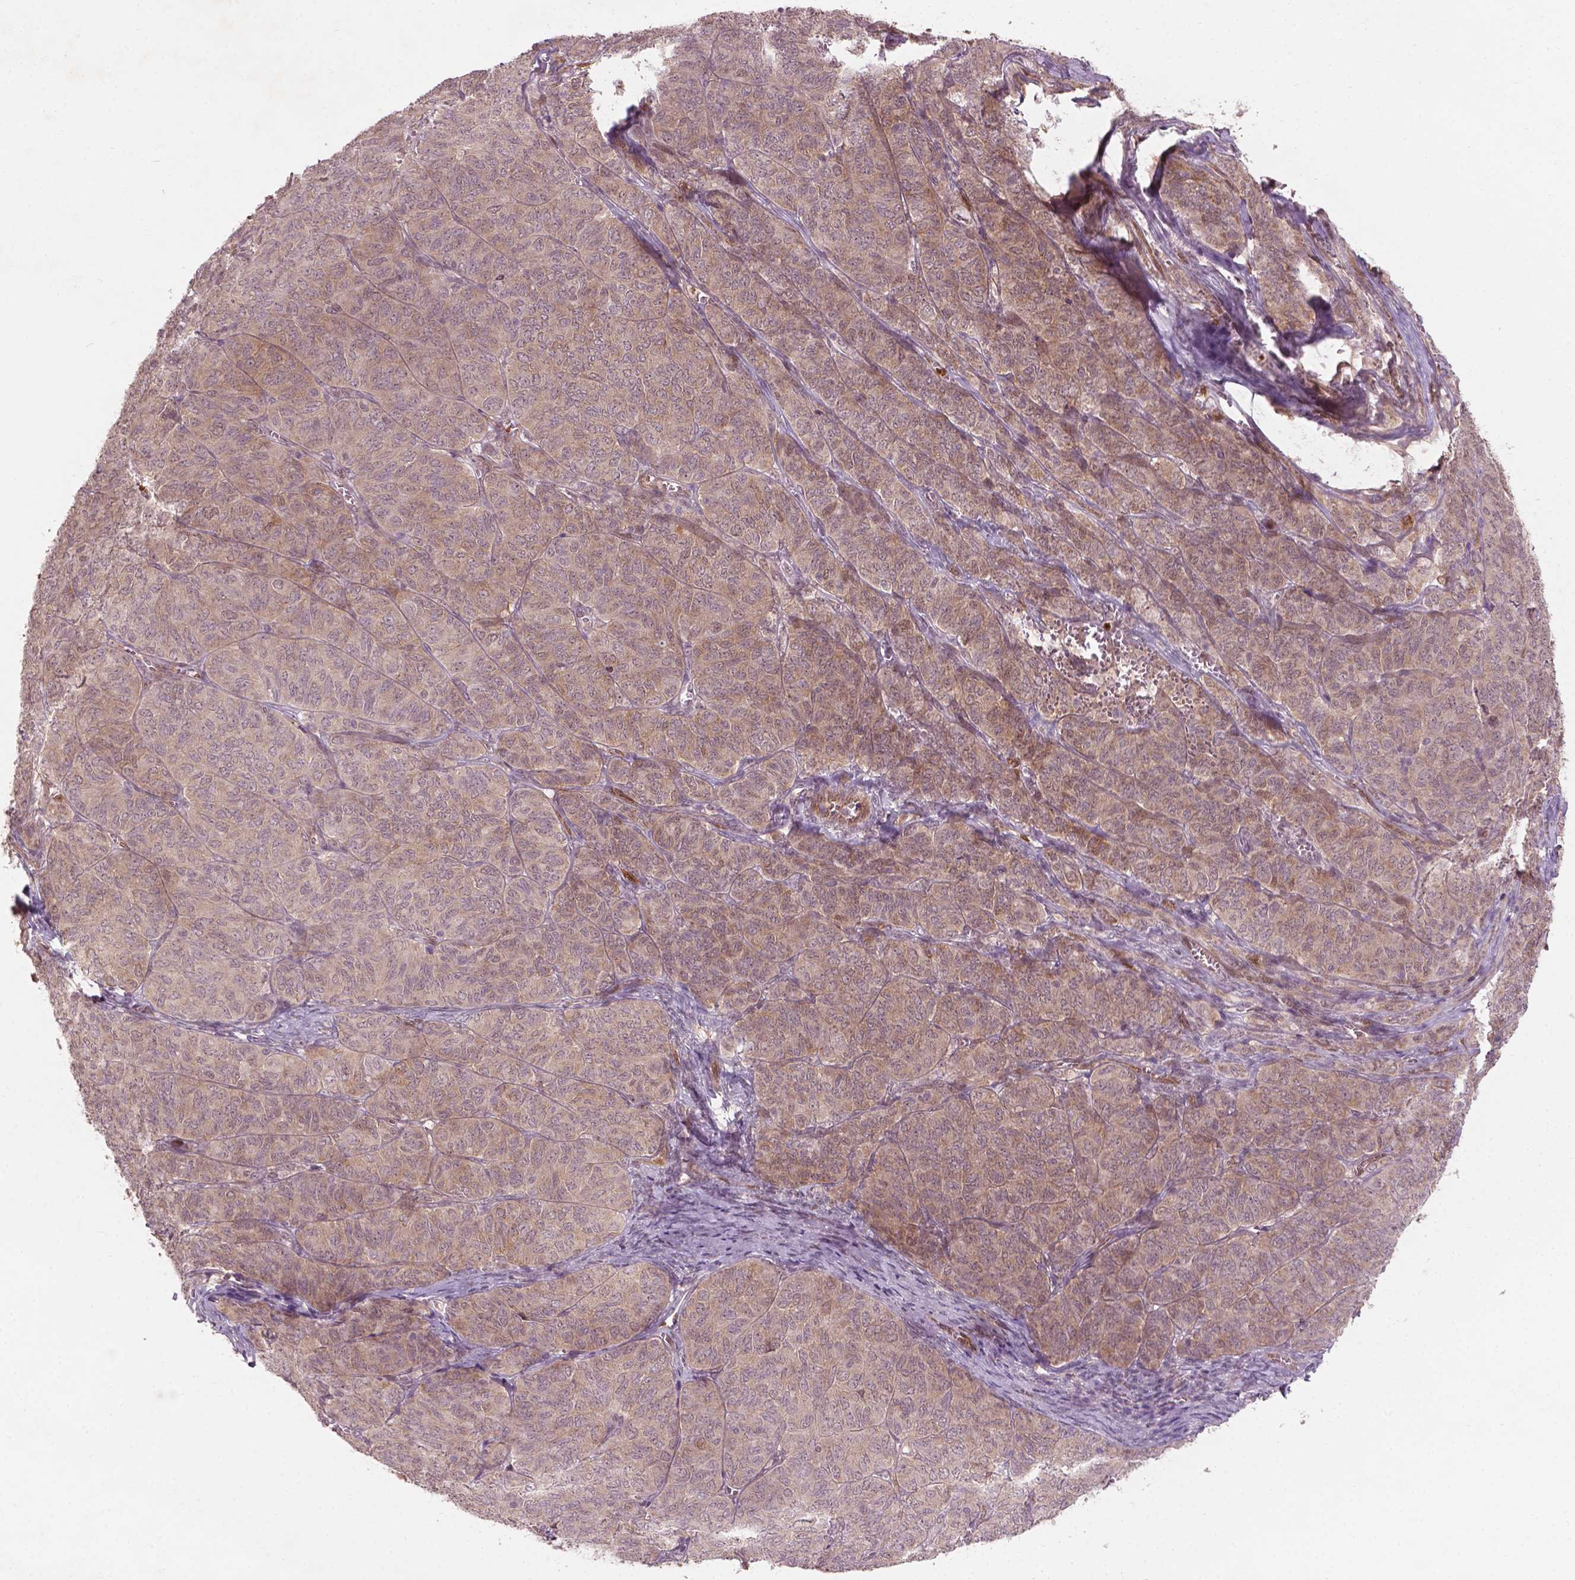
{"staining": {"intensity": "weak", "quantity": ">75%", "location": "cytoplasmic/membranous"}, "tissue": "ovarian cancer", "cell_type": "Tumor cells", "image_type": "cancer", "snomed": [{"axis": "morphology", "description": "Carcinoma, endometroid"}, {"axis": "topography", "description": "Ovary"}], "caption": "Ovarian cancer stained for a protein (brown) exhibits weak cytoplasmic/membranous positive positivity in about >75% of tumor cells.", "gene": "NFAT5", "patient": {"sex": "female", "age": 80}}